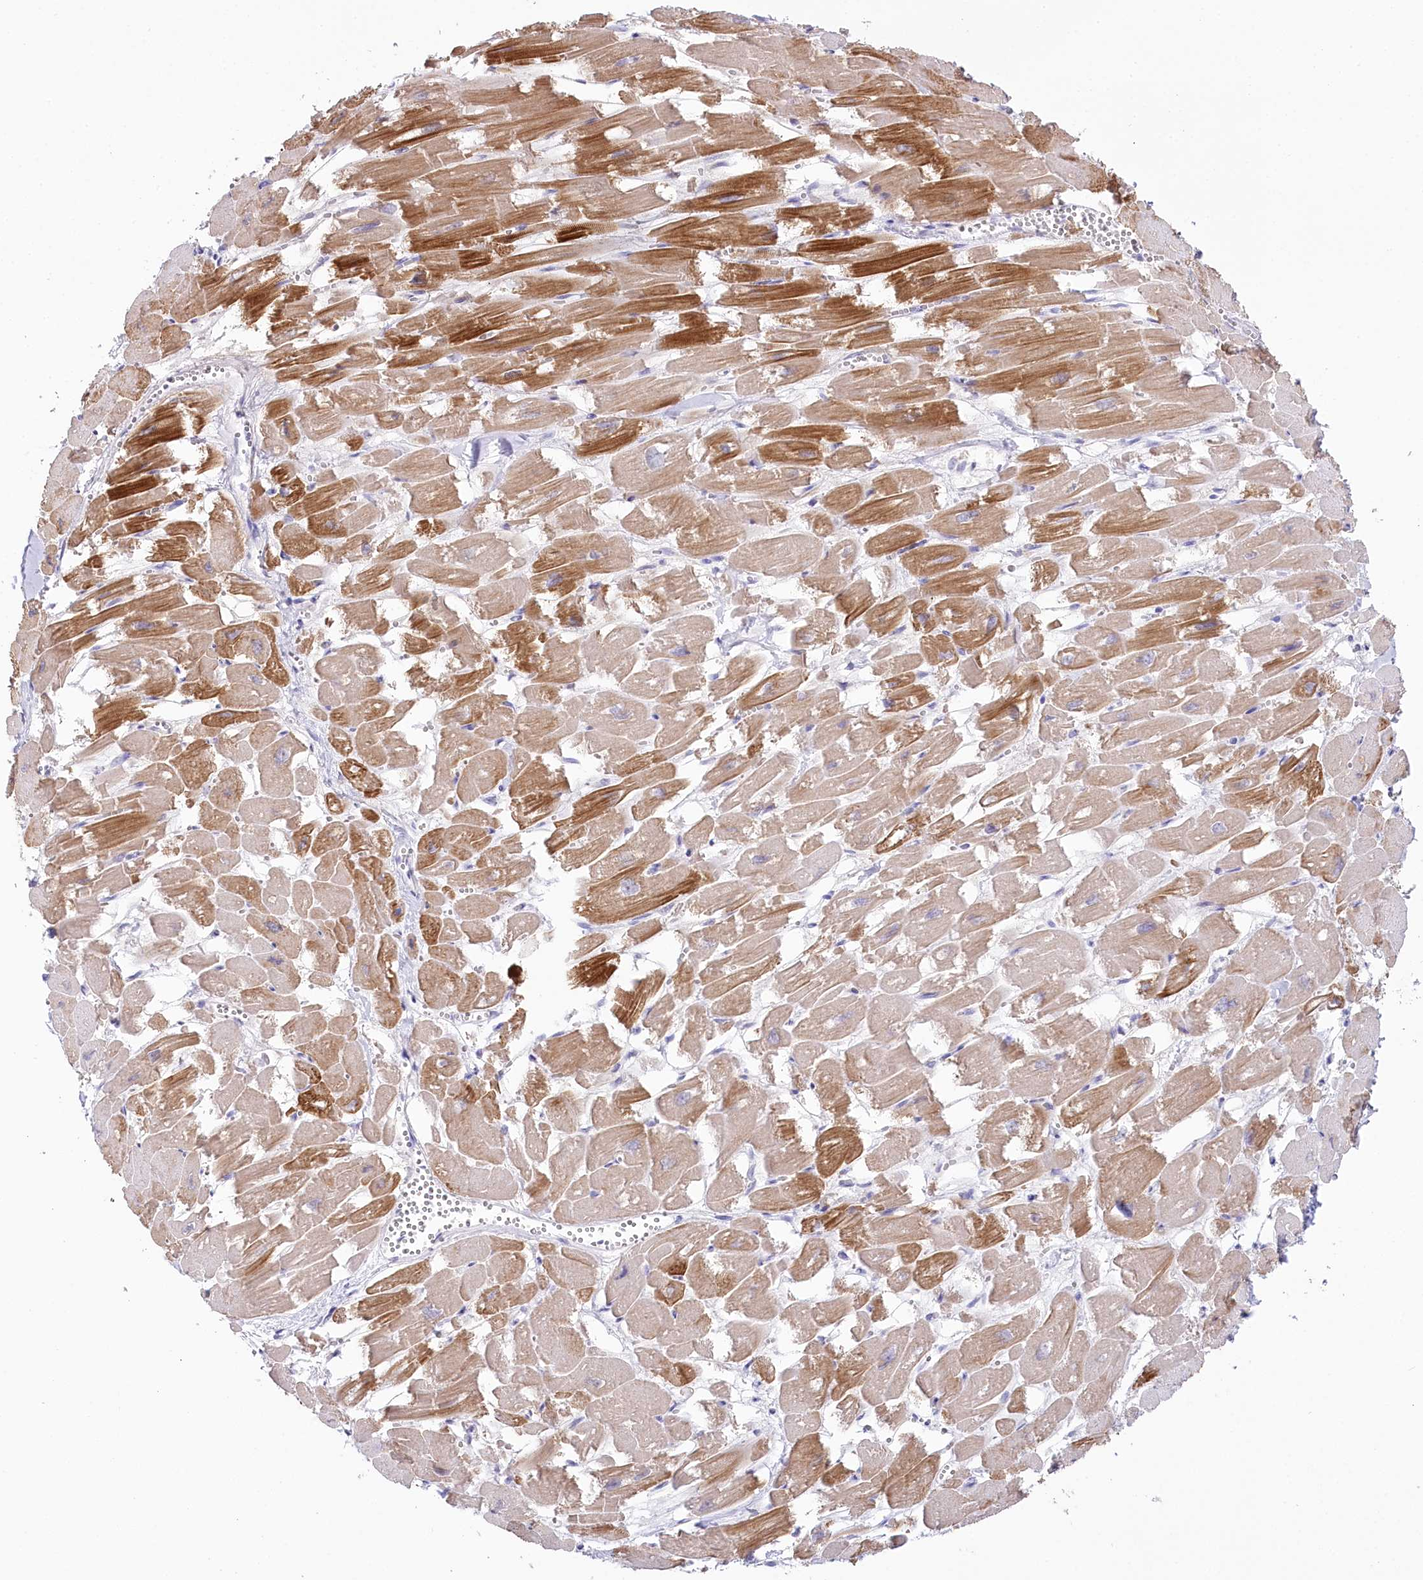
{"staining": {"intensity": "moderate", "quantity": ">75%", "location": "cytoplasmic/membranous"}, "tissue": "heart muscle", "cell_type": "Cardiomyocytes", "image_type": "normal", "snomed": [{"axis": "morphology", "description": "Normal tissue, NOS"}, {"axis": "topography", "description": "Heart"}], "caption": "A high-resolution image shows immunohistochemistry (IHC) staining of normal heart muscle, which displays moderate cytoplasmic/membranous expression in about >75% of cardiomyocytes.", "gene": "MYOZ1", "patient": {"sex": "male", "age": 54}}